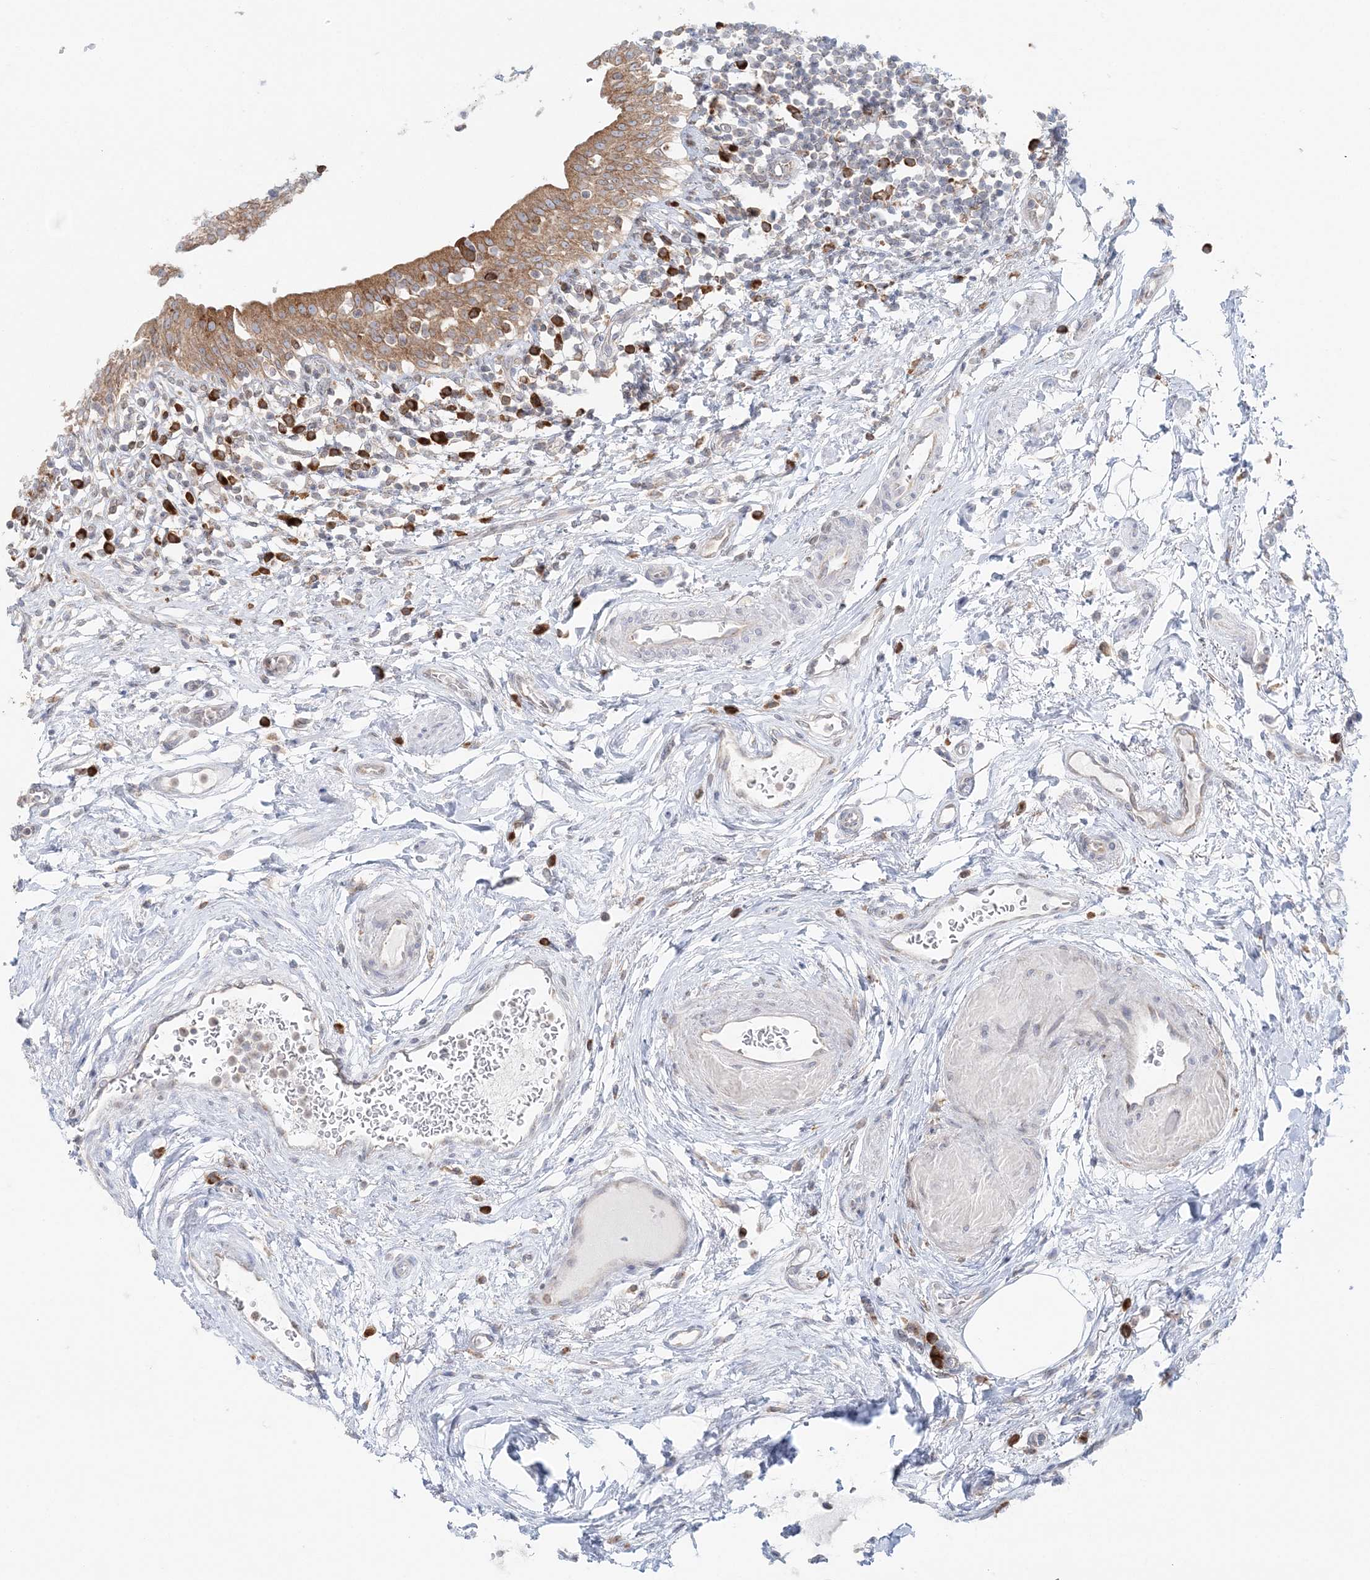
{"staining": {"intensity": "moderate", "quantity": ">75%", "location": "cytoplasmic/membranous"}, "tissue": "urinary bladder", "cell_type": "Urothelial cells", "image_type": "normal", "snomed": [{"axis": "morphology", "description": "Normal tissue, NOS"}, {"axis": "topography", "description": "Urinary bladder"}], "caption": "Immunohistochemistry histopathology image of benign human urinary bladder stained for a protein (brown), which shows medium levels of moderate cytoplasmic/membranous positivity in about >75% of urothelial cells.", "gene": "TMED10", "patient": {"sex": "male", "age": 83}}